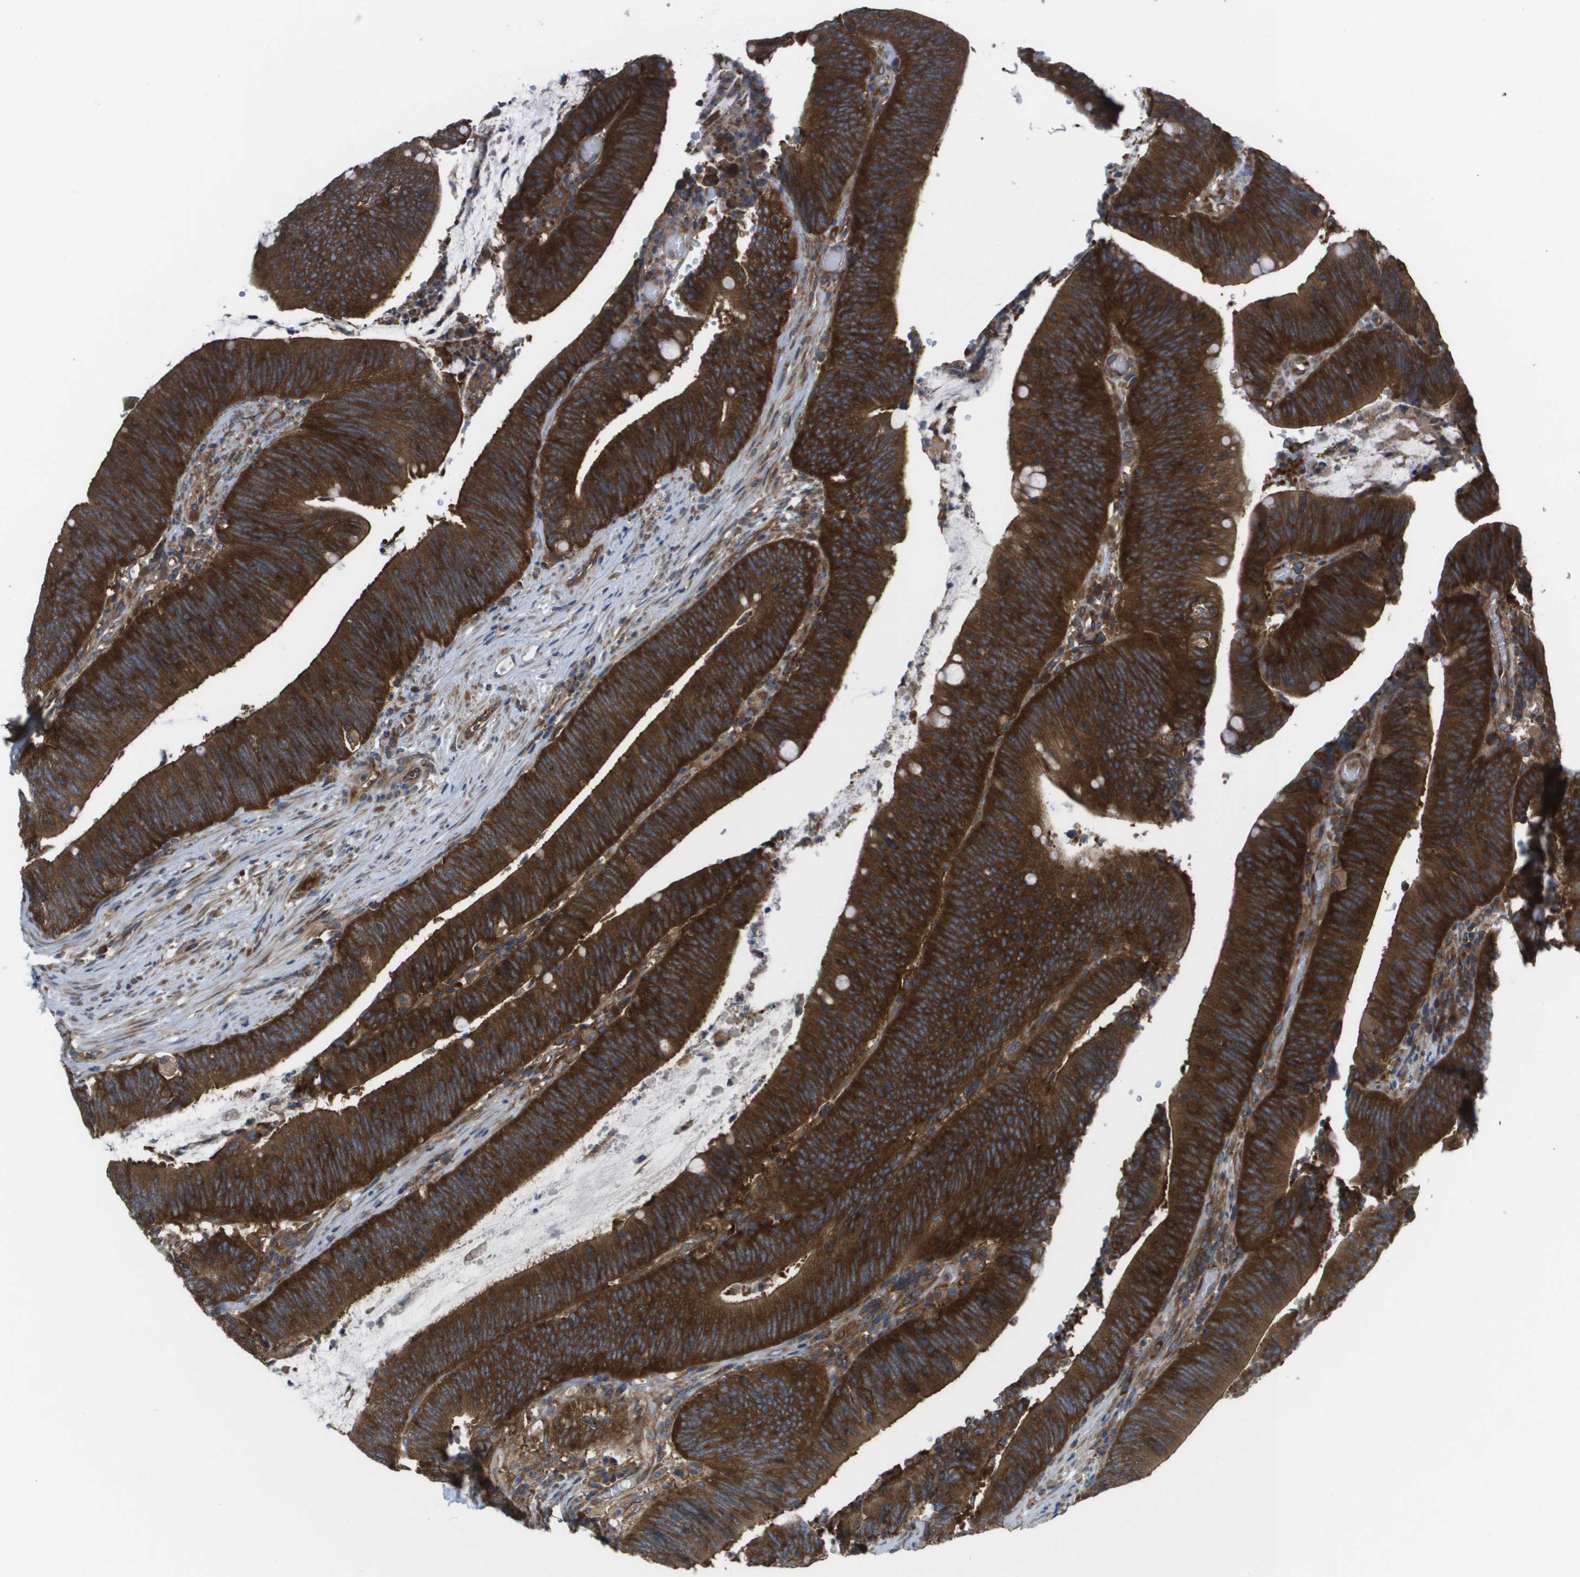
{"staining": {"intensity": "strong", "quantity": ">75%", "location": "cytoplasmic/membranous"}, "tissue": "colorectal cancer", "cell_type": "Tumor cells", "image_type": "cancer", "snomed": [{"axis": "morphology", "description": "Normal tissue, NOS"}, {"axis": "morphology", "description": "Adenocarcinoma, NOS"}, {"axis": "topography", "description": "Rectum"}], "caption": "Immunohistochemical staining of colorectal adenocarcinoma displays high levels of strong cytoplasmic/membranous protein positivity in about >75% of tumor cells.", "gene": "EIF4G2", "patient": {"sex": "female", "age": 66}}